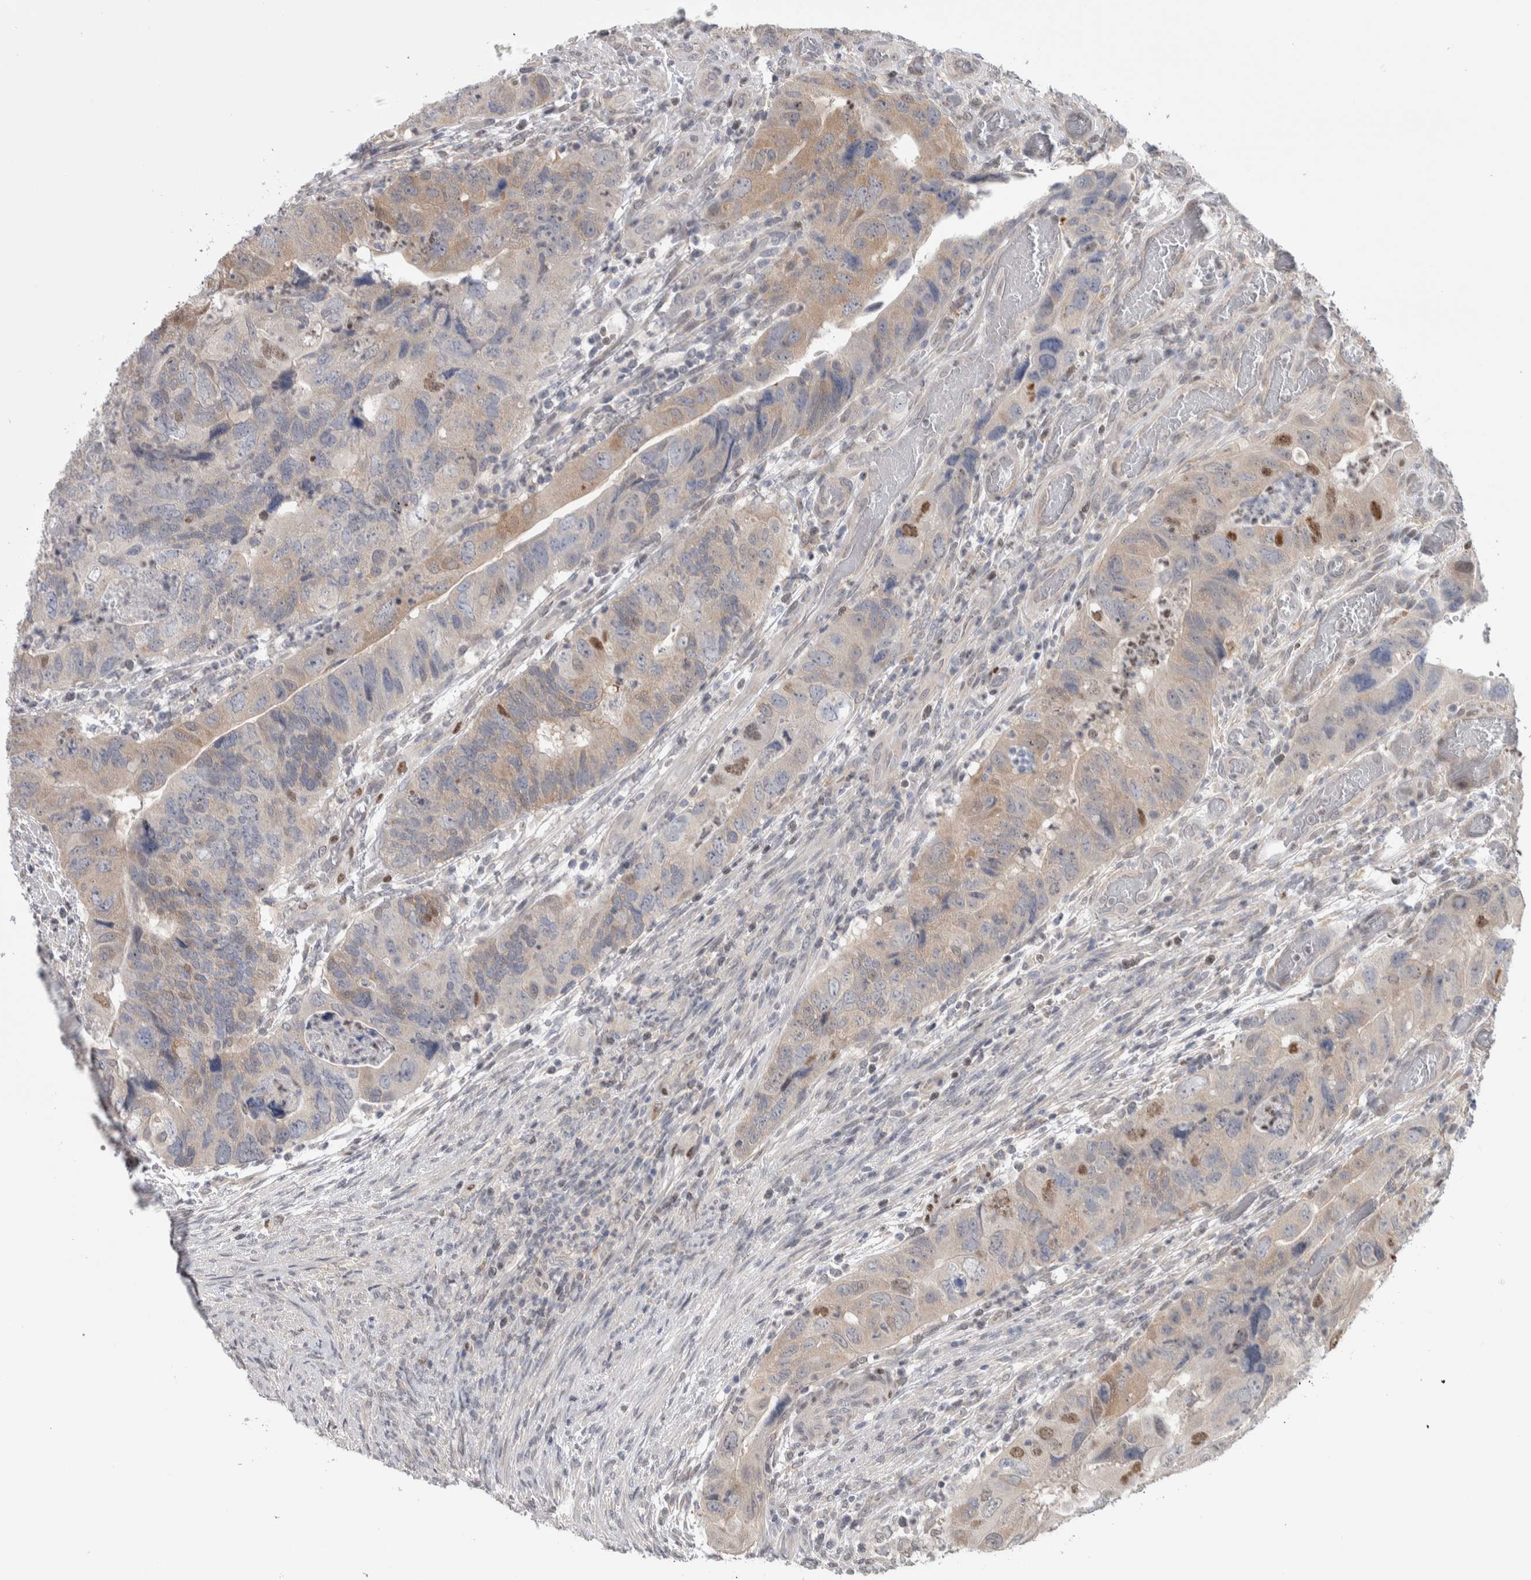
{"staining": {"intensity": "moderate", "quantity": "<25%", "location": "cytoplasmic/membranous,nuclear"}, "tissue": "colorectal cancer", "cell_type": "Tumor cells", "image_type": "cancer", "snomed": [{"axis": "morphology", "description": "Adenocarcinoma, NOS"}, {"axis": "topography", "description": "Rectum"}], "caption": "A low amount of moderate cytoplasmic/membranous and nuclear expression is seen in approximately <25% of tumor cells in colorectal adenocarcinoma tissue.", "gene": "TAX1BP1", "patient": {"sex": "male", "age": 63}}